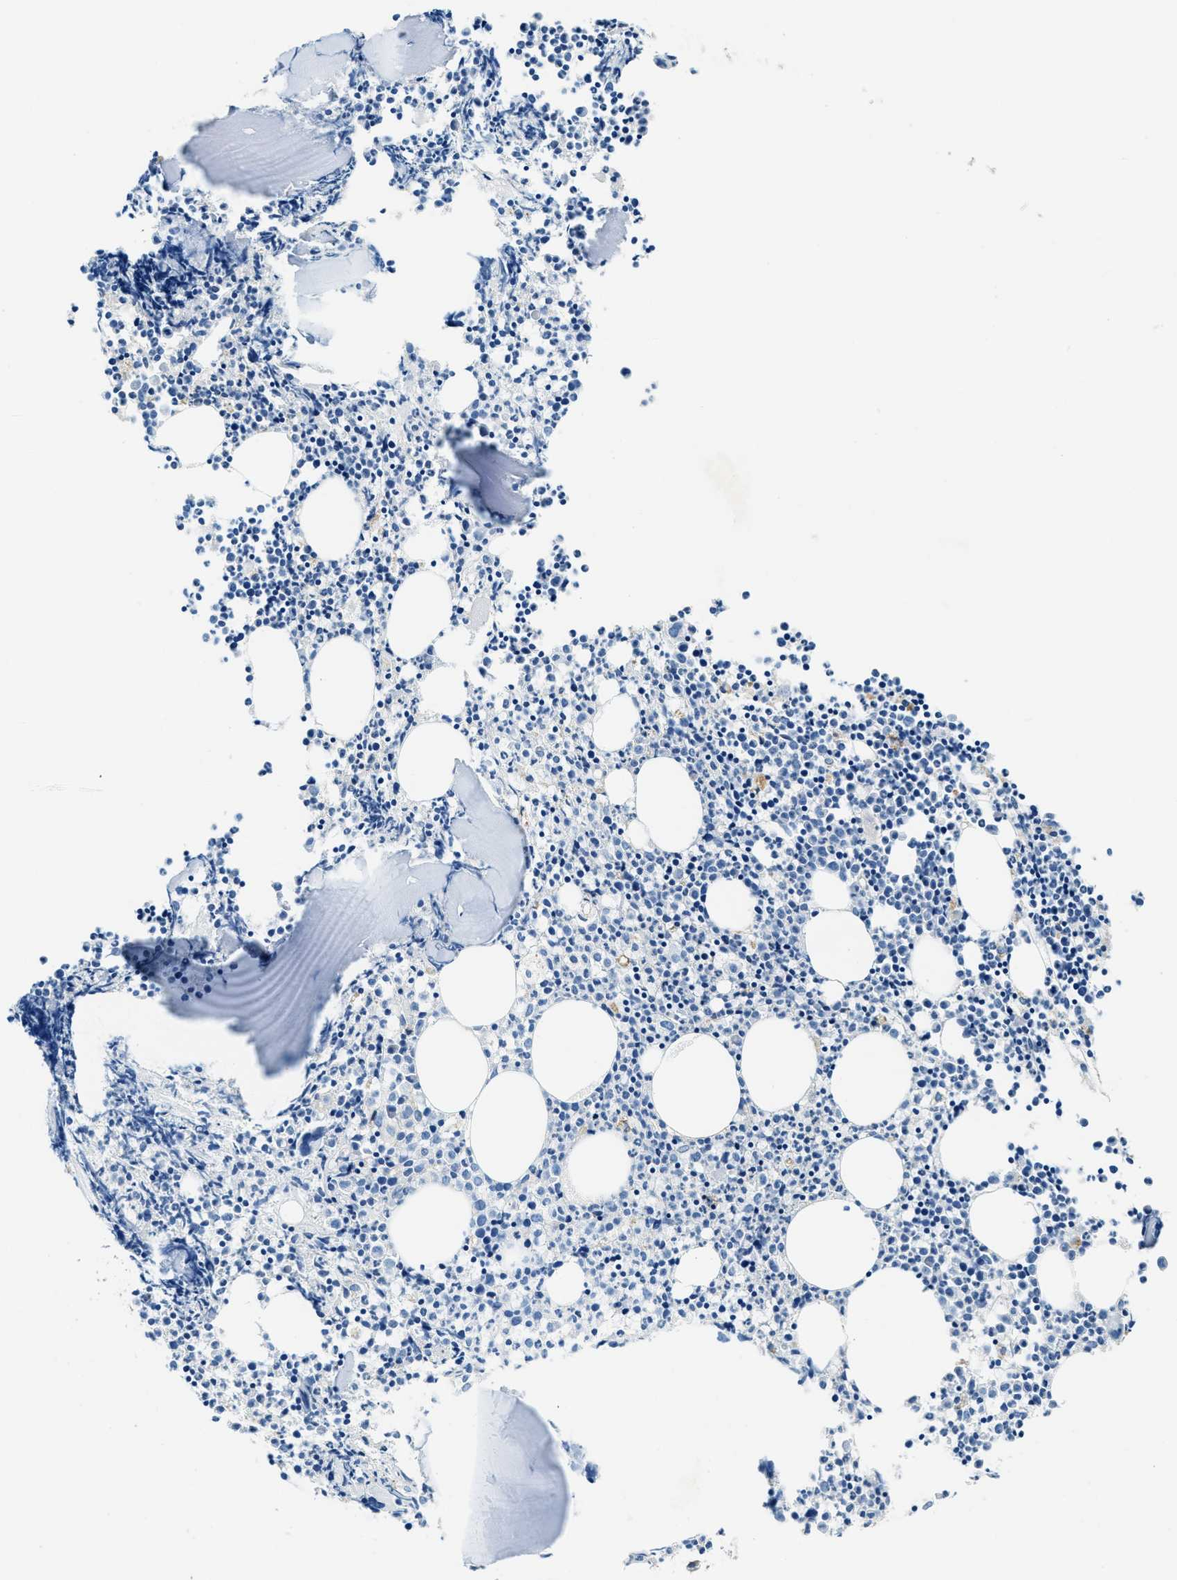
{"staining": {"intensity": "negative", "quantity": "none", "location": "none"}, "tissue": "bone marrow", "cell_type": "Hematopoietic cells", "image_type": "normal", "snomed": [{"axis": "morphology", "description": "Normal tissue, NOS"}, {"axis": "morphology", "description": "Inflammation, NOS"}, {"axis": "topography", "description": "Bone marrow"}], "caption": "Protein analysis of benign bone marrow demonstrates no significant staining in hematopoietic cells.", "gene": "TWF1", "patient": {"sex": "female", "age": 53}}